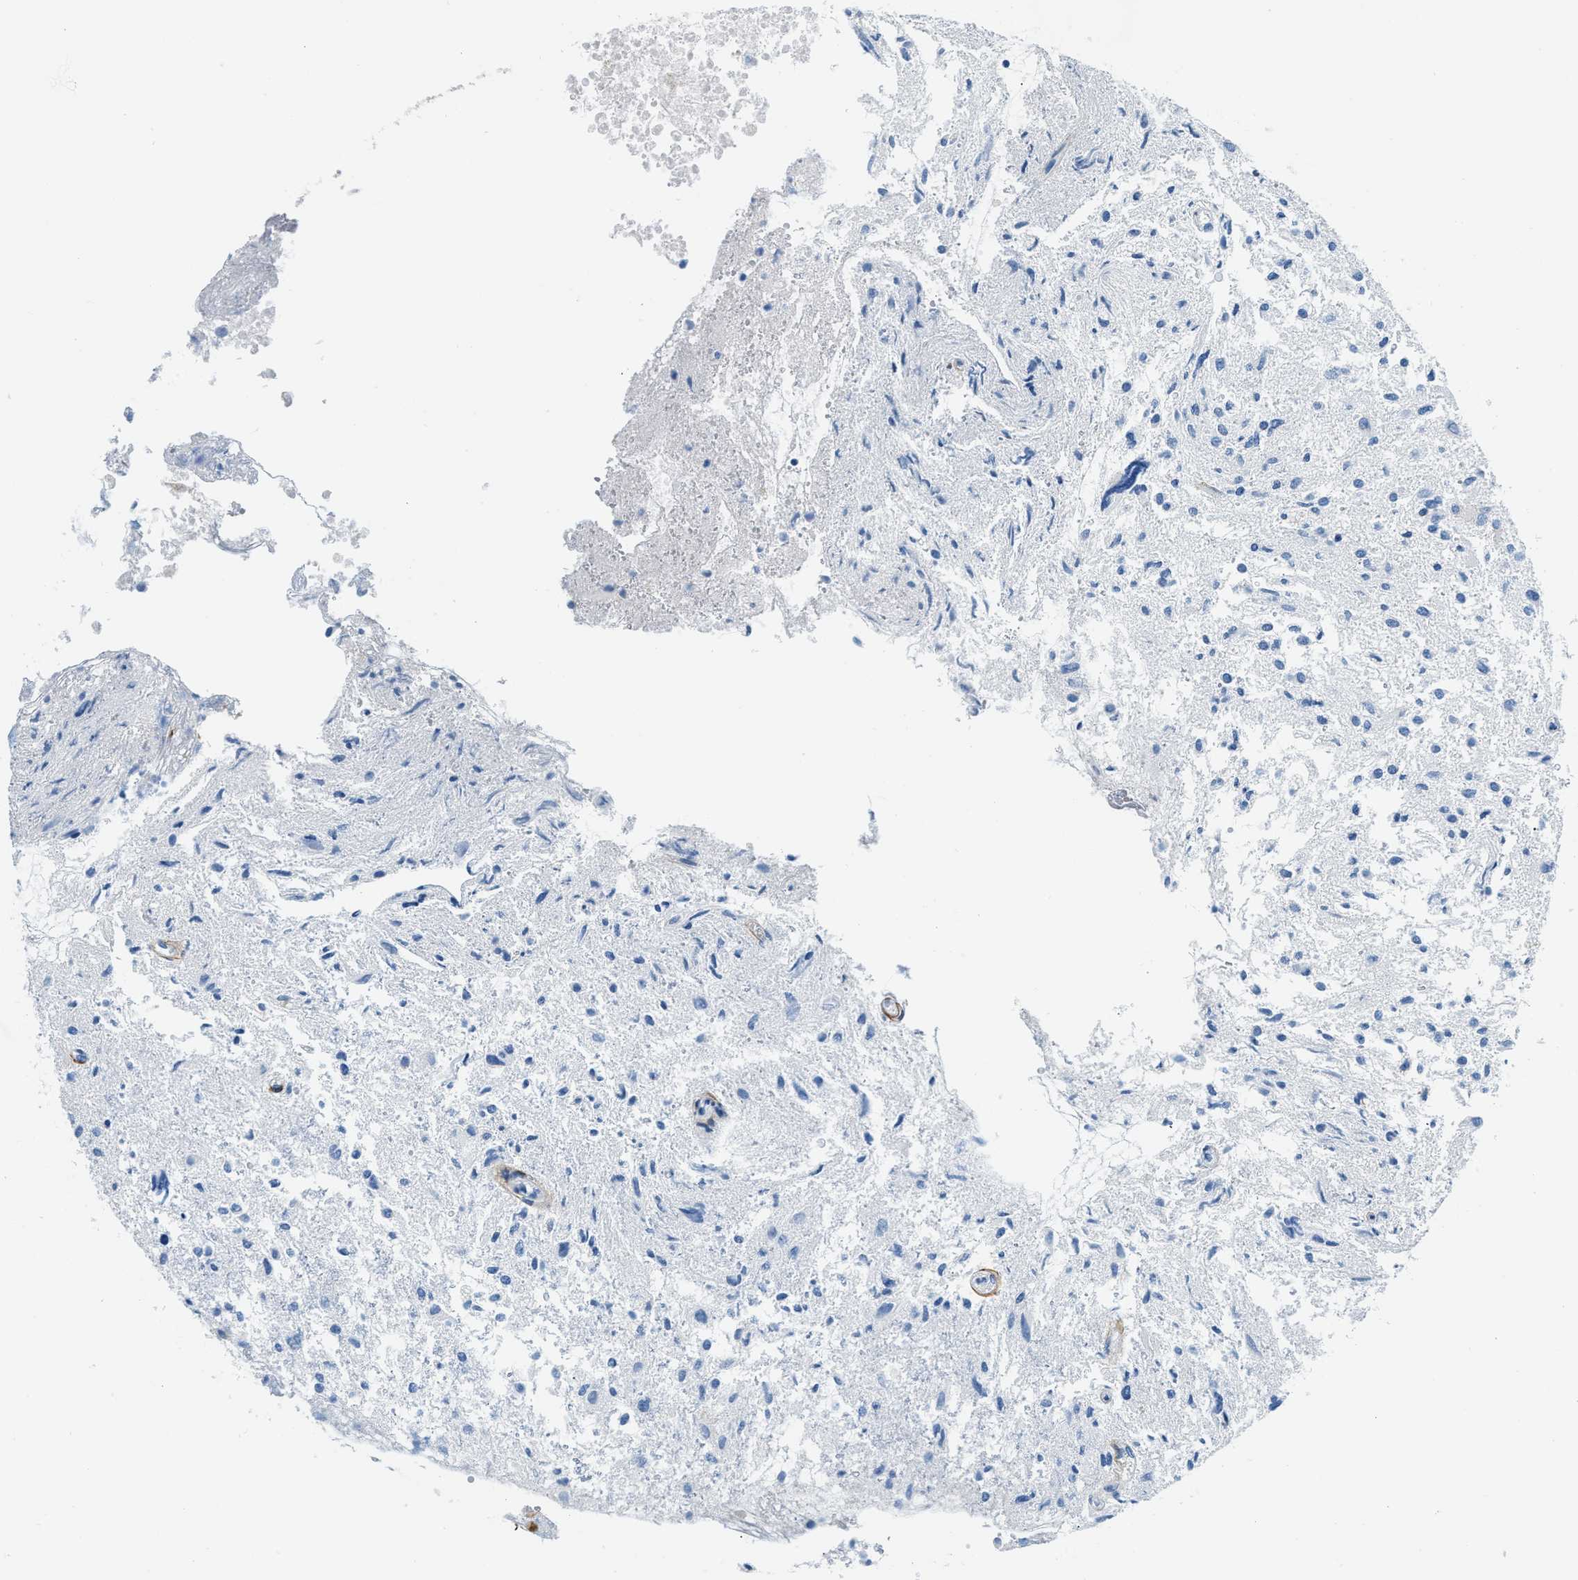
{"staining": {"intensity": "negative", "quantity": "none", "location": "none"}, "tissue": "glioma", "cell_type": "Tumor cells", "image_type": "cancer", "snomed": [{"axis": "morphology", "description": "Glioma, malignant, High grade"}, {"axis": "topography", "description": "Brain"}], "caption": "The immunohistochemistry (IHC) micrograph has no significant staining in tumor cells of malignant glioma (high-grade) tissue.", "gene": "COL15A1", "patient": {"sex": "female", "age": 59}}